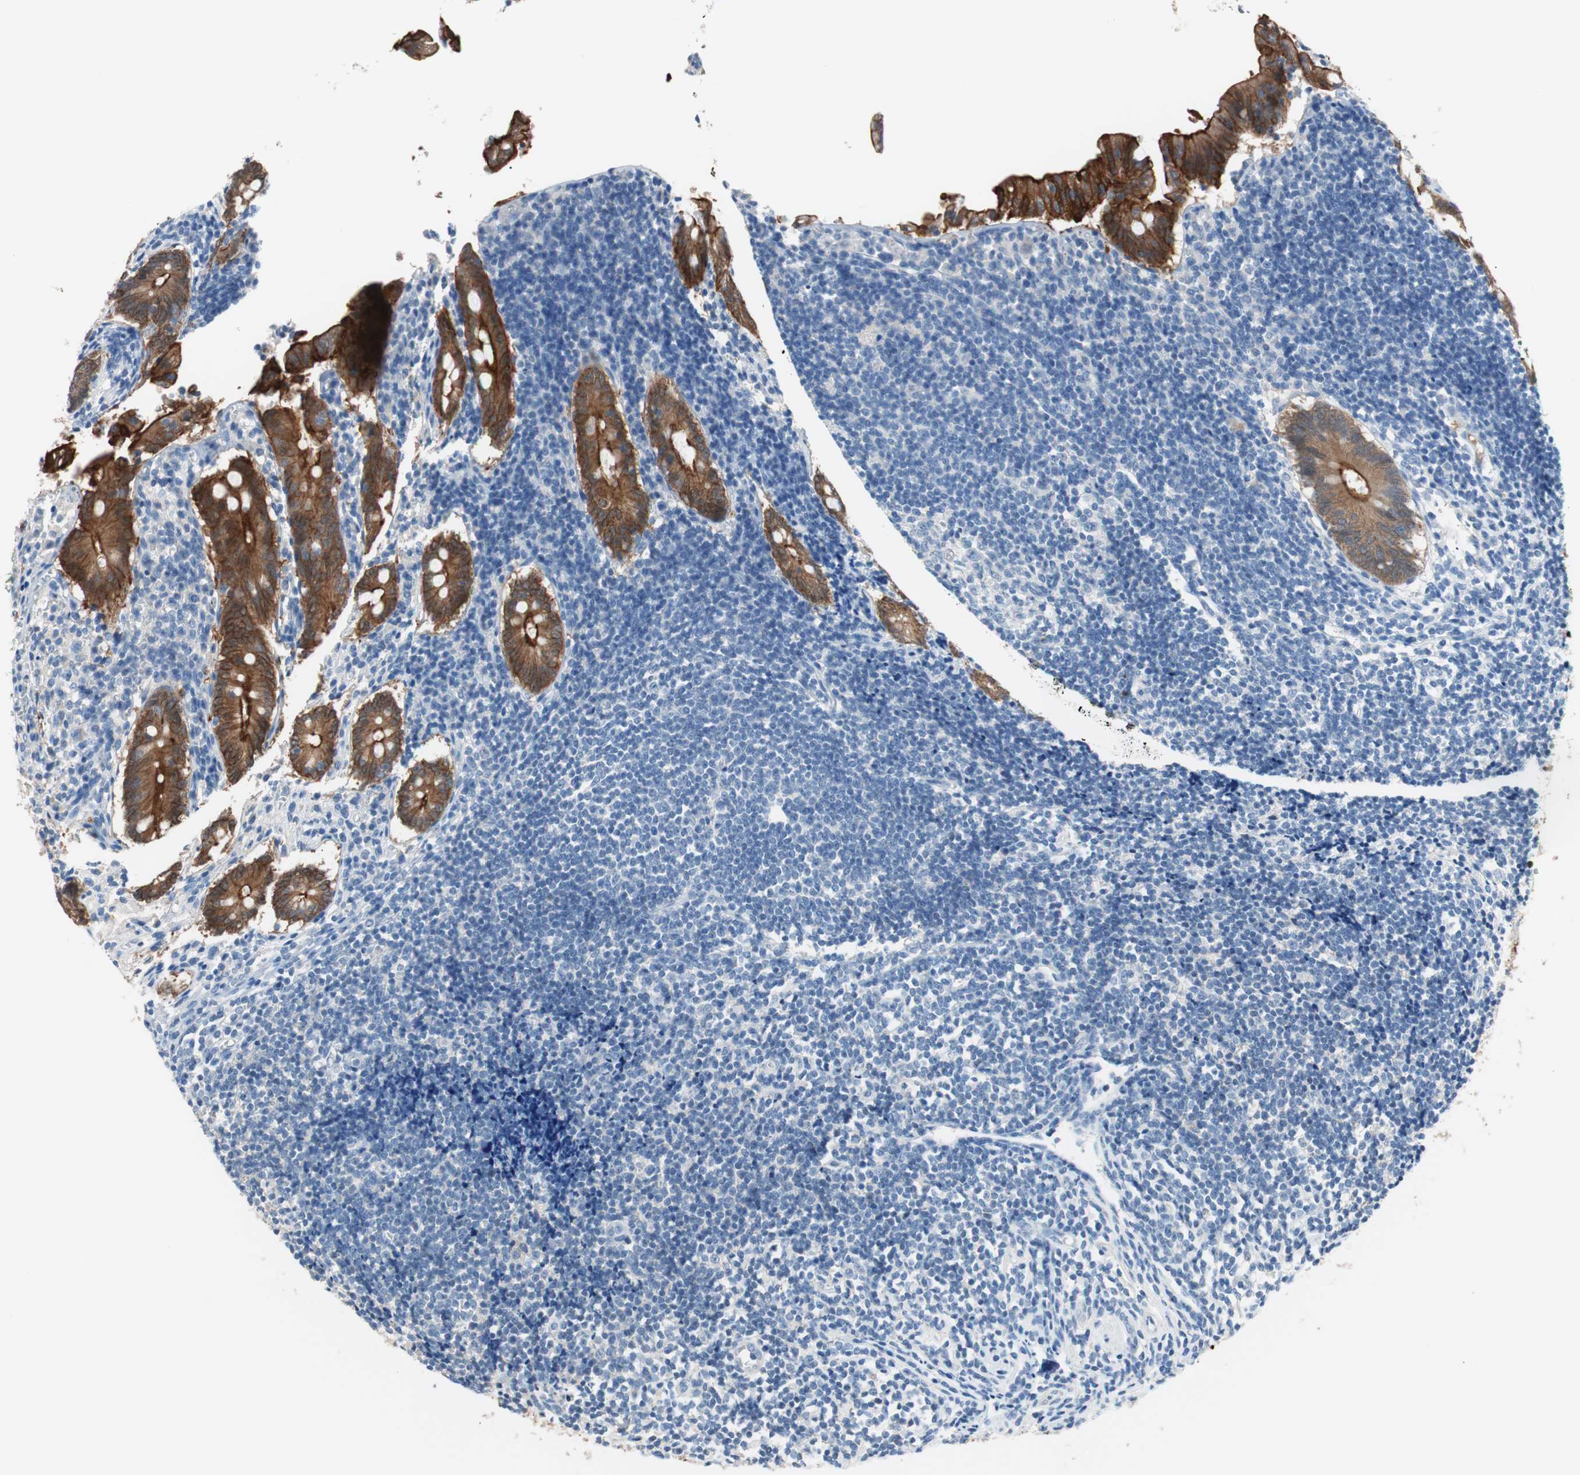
{"staining": {"intensity": "strong", "quantity": ">75%", "location": "cytoplasmic/membranous"}, "tissue": "appendix", "cell_type": "Glandular cells", "image_type": "normal", "snomed": [{"axis": "morphology", "description": "Normal tissue, NOS"}, {"axis": "topography", "description": "Appendix"}], "caption": "A brown stain labels strong cytoplasmic/membranous positivity of a protein in glandular cells of unremarkable appendix. The protein is stained brown, and the nuclei are stained in blue (DAB (3,3'-diaminobenzidine) IHC with brightfield microscopy, high magnification).", "gene": "VIL1", "patient": {"sex": "female", "age": 50}}